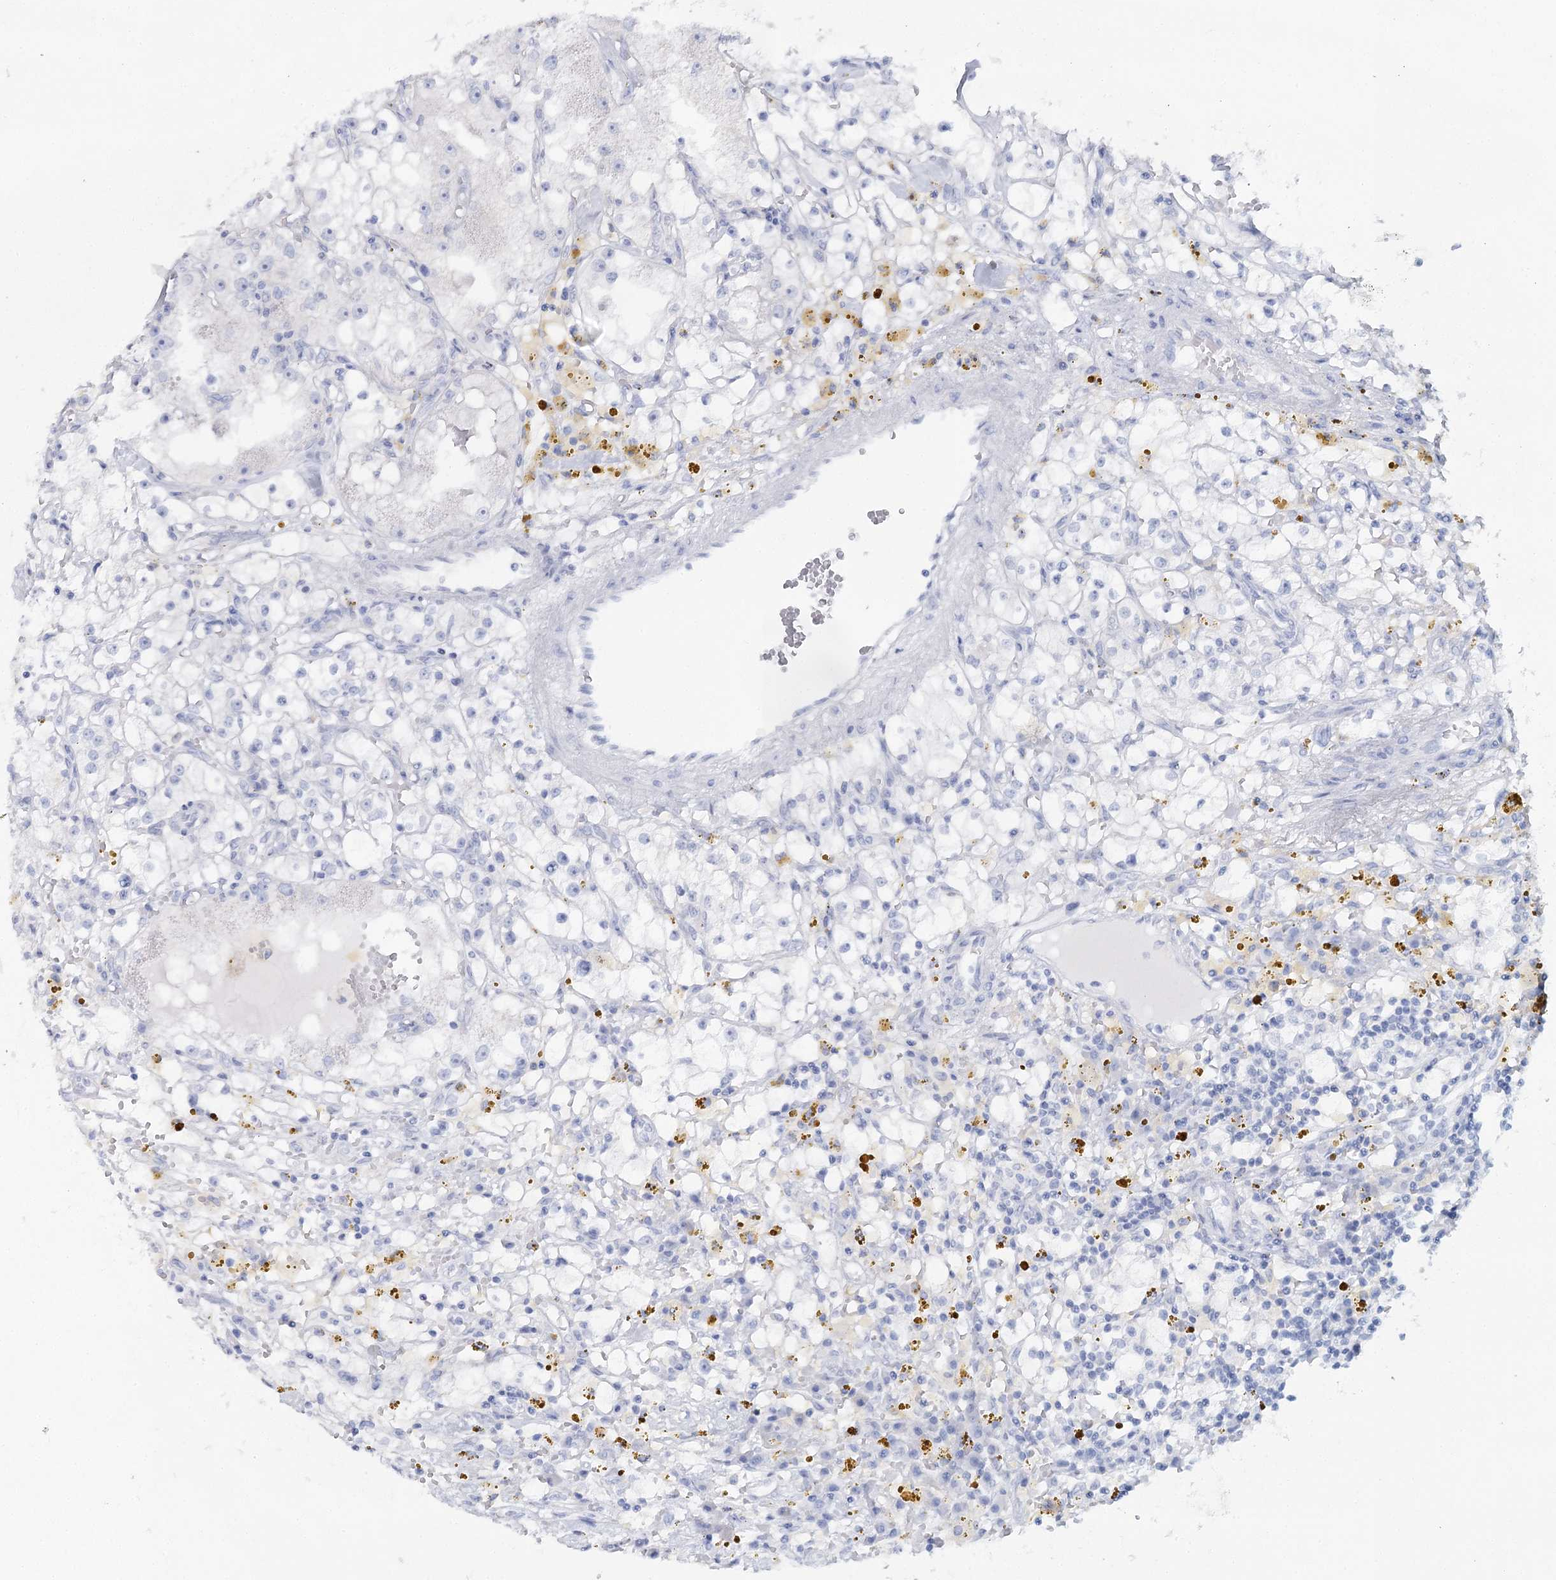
{"staining": {"intensity": "negative", "quantity": "none", "location": "none"}, "tissue": "renal cancer", "cell_type": "Tumor cells", "image_type": "cancer", "snomed": [{"axis": "morphology", "description": "Adenocarcinoma, NOS"}, {"axis": "topography", "description": "Kidney"}], "caption": "A micrograph of renal cancer stained for a protein displays no brown staining in tumor cells.", "gene": "SLC17A2", "patient": {"sex": "male", "age": 56}}